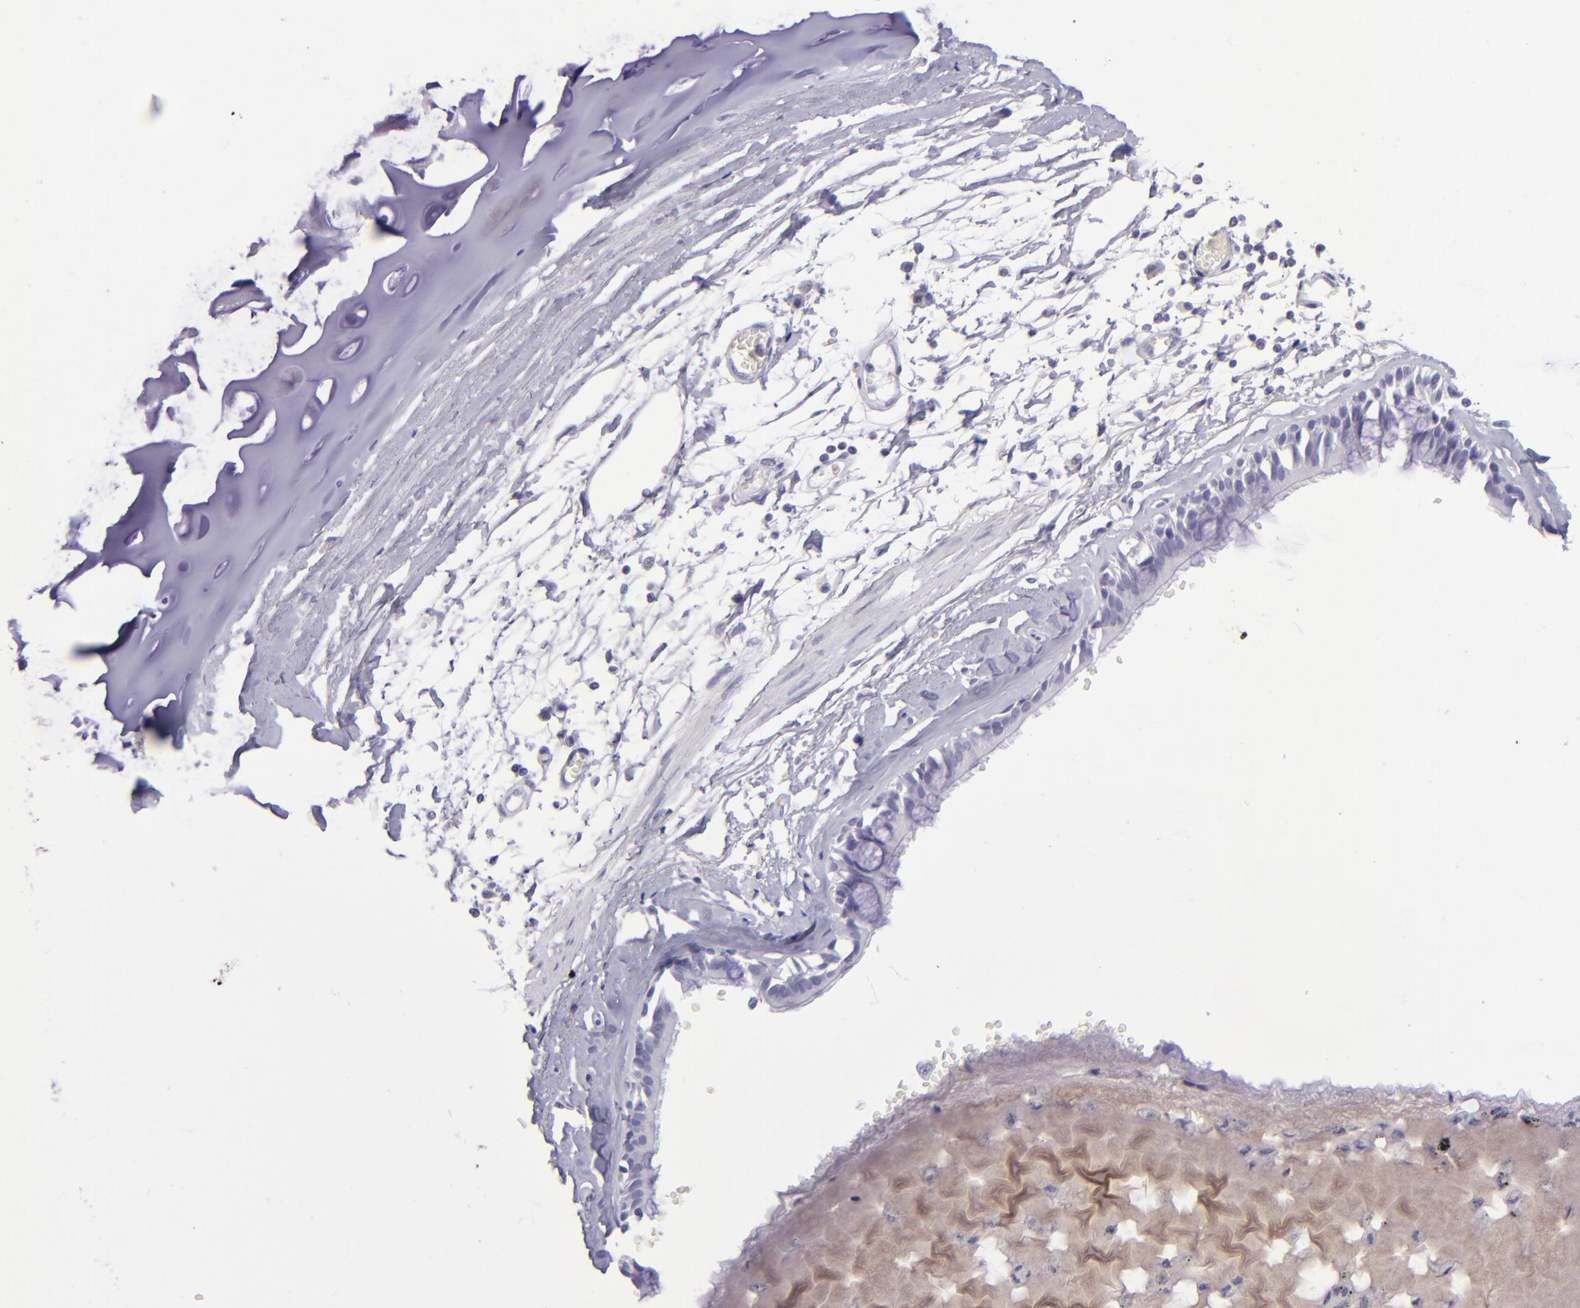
{"staining": {"intensity": "negative", "quantity": "none", "location": "none"}, "tissue": "adipose tissue", "cell_type": "Adipocytes", "image_type": "normal", "snomed": [{"axis": "morphology", "description": "Normal tissue, NOS"}, {"axis": "topography", "description": "Bronchus"}, {"axis": "topography", "description": "Lung"}], "caption": "Histopathology image shows no significant protein positivity in adipocytes of benign adipose tissue.", "gene": "POU2F2", "patient": {"sex": "female", "age": 56}}